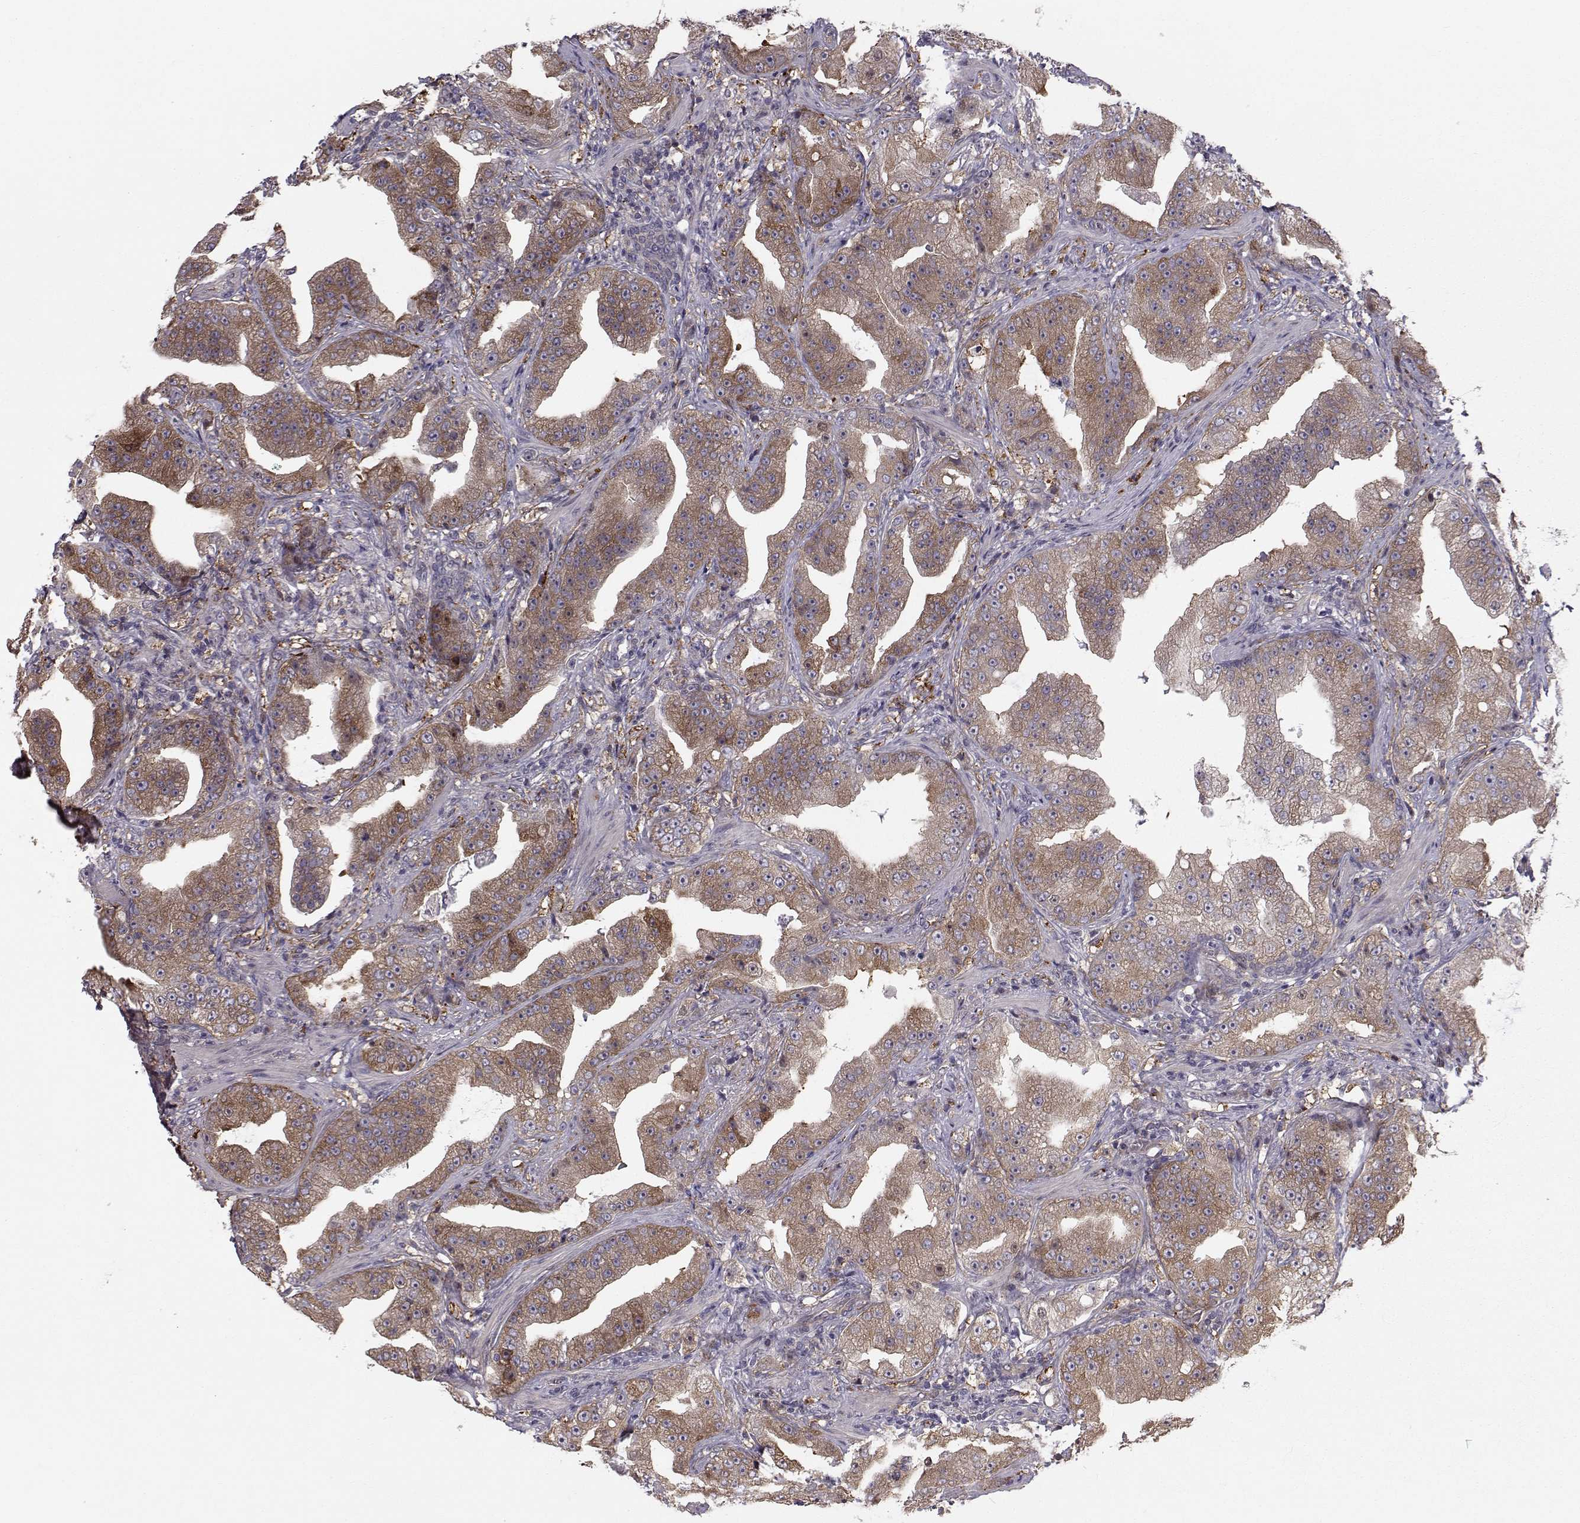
{"staining": {"intensity": "moderate", "quantity": "25%-75%", "location": "cytoplasmic/membranous"}, "tissue": "prostate cancer", "cell_type": "Tumor cells", "image_type": "cancer", "snomed": [{"axis": "morphology", "description": "Adenocarcinoma, Low grade"}, {"axis": "topography", "description": "Prostate"}], "caption": "The micrograph demonstrates a brown stain indicating the presence of a protein in the cytoplasmic/membranous of tumor cells in prostate adenocarcinoma (low-grade).", "gene": "HSP90AB1", "patient": {"sex": "male", "age": 62}}